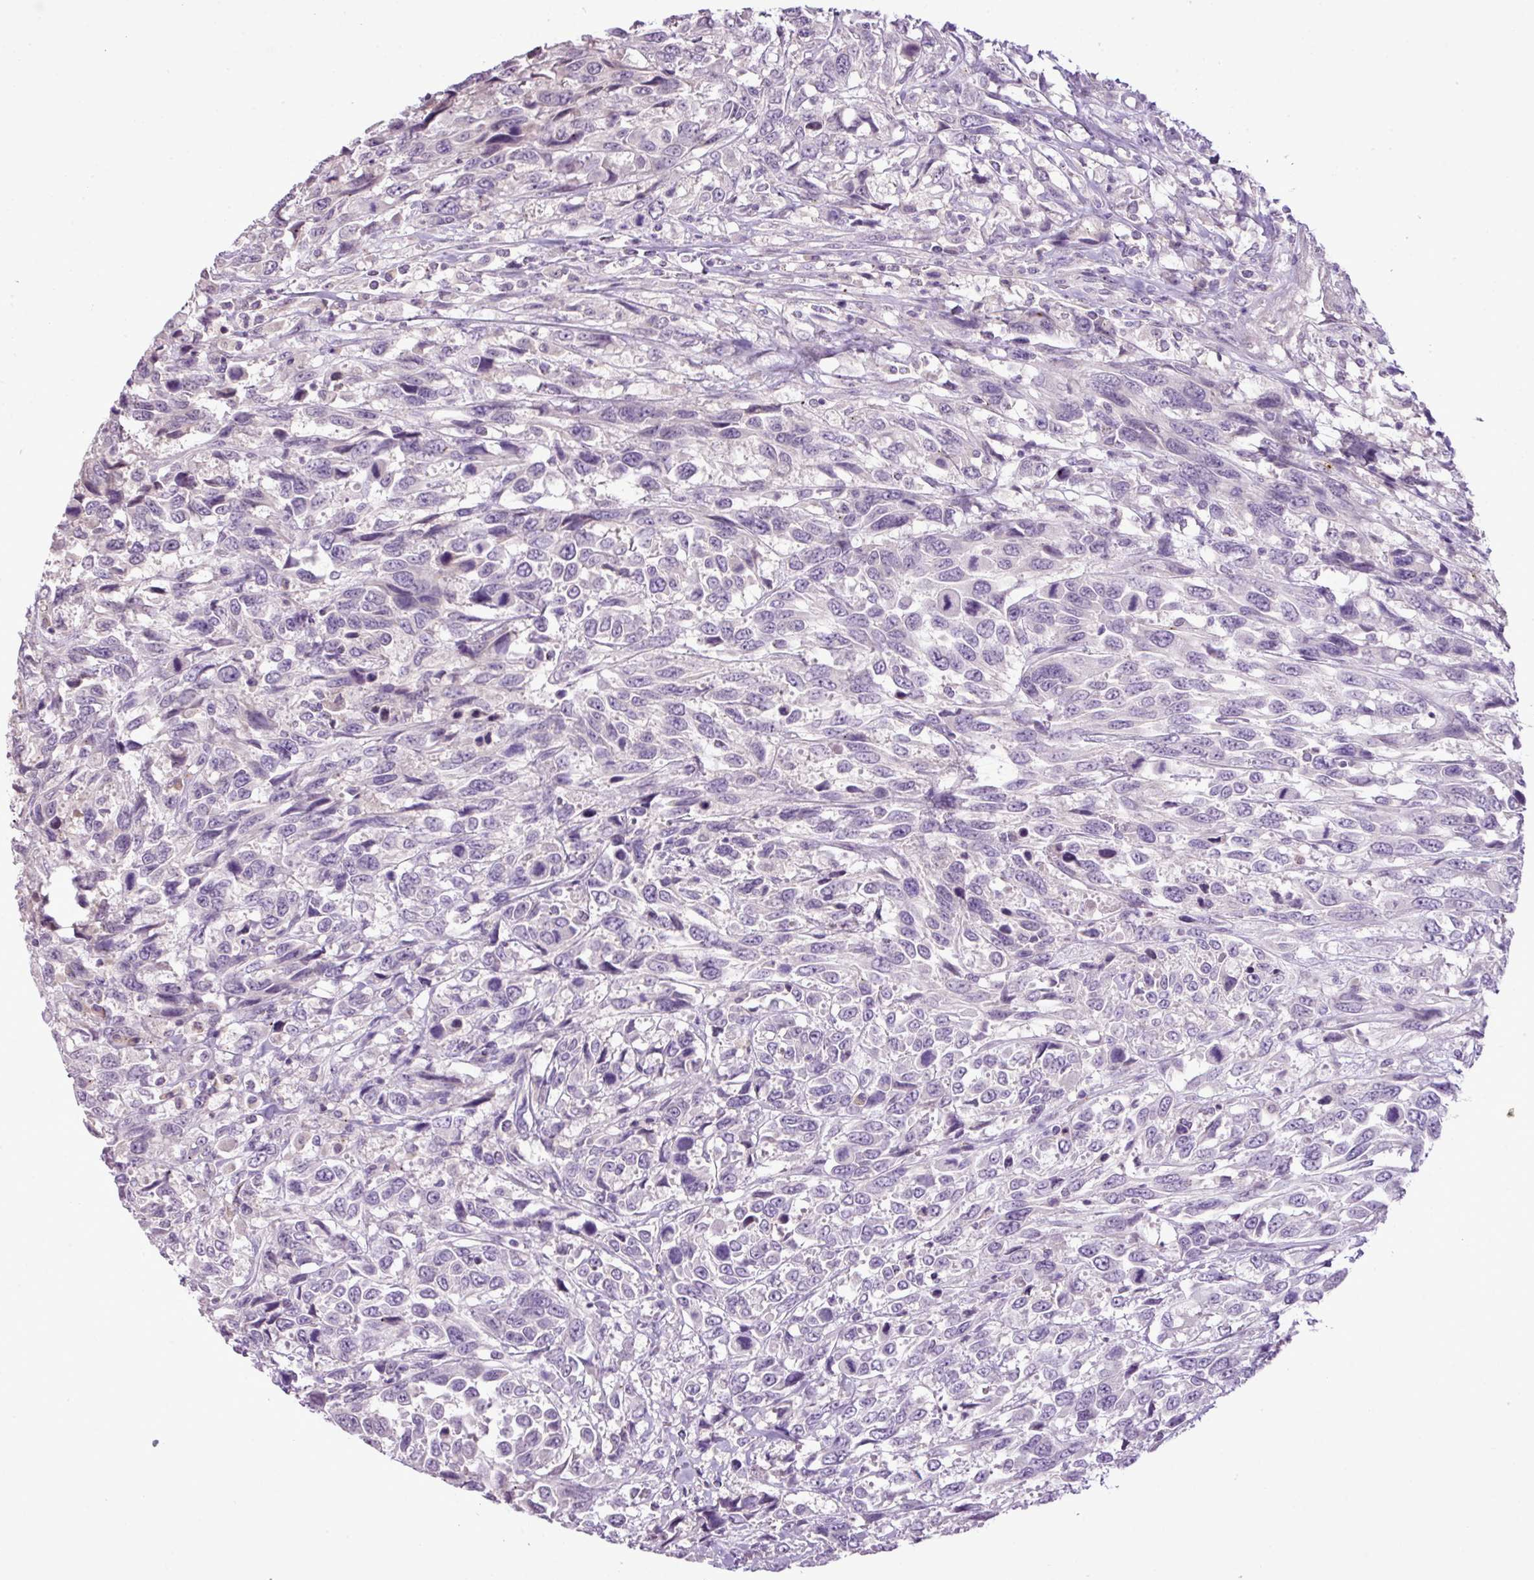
{"staining": {"intensity": "negative", "quantity": "none", "location": "none"}, "tissue": "urothelial cancer", "cell_type": "Tumor cells", "image_type": "cancer", "snomed": [{"axis": "morphology", "description": "Urothelial carcinoma, High grade"}, {"axis": "topography", "description": "Urinary bladder"}], "caption": "High-grade urothelial carcinoma was stained to show a protein in brown. There is no significant expression in tumor cells.", "gene": "DNAJB13", "patient": {"sex": "female", "age": 70}}